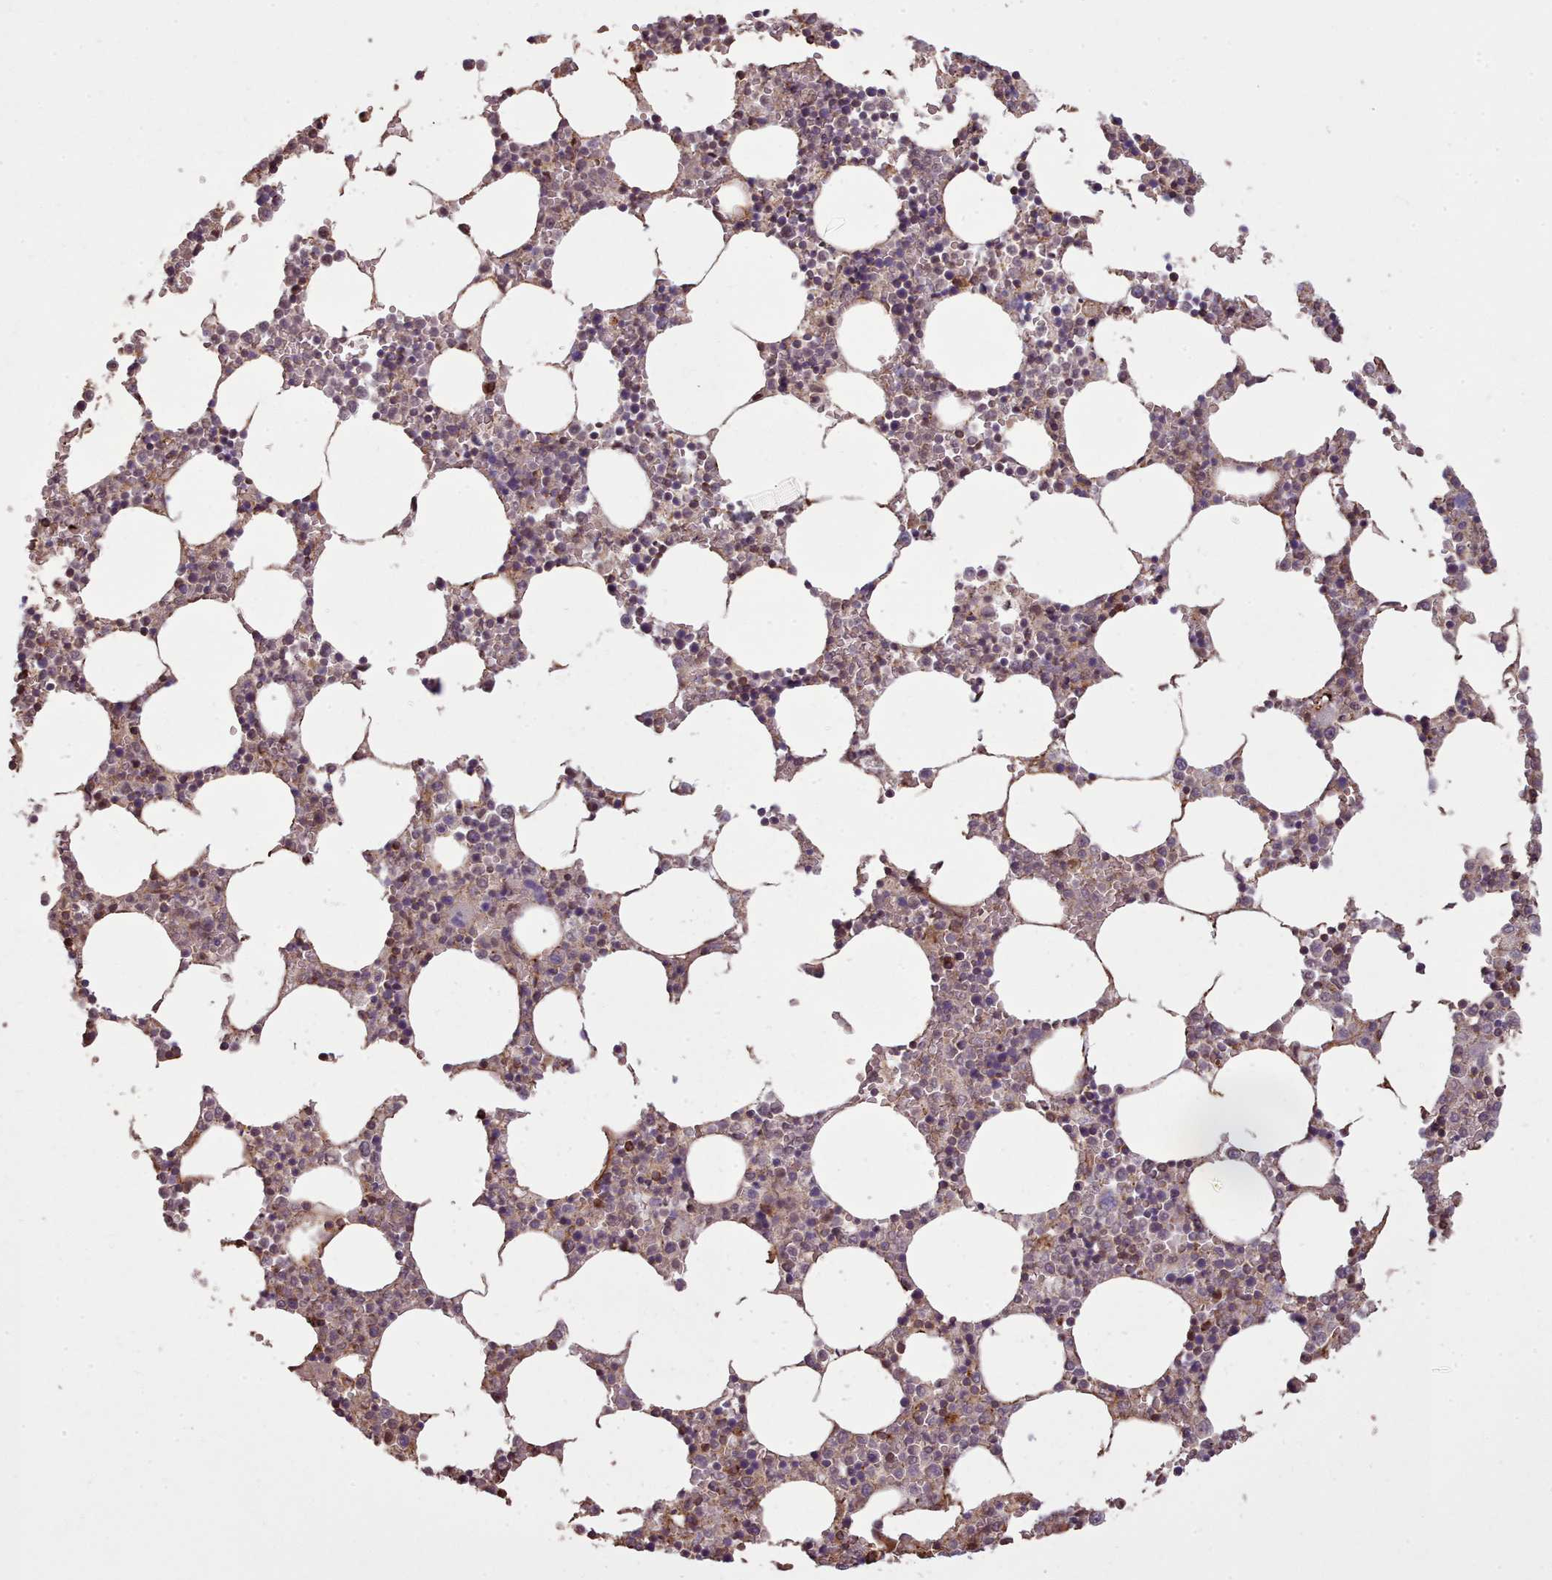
{"staining": {"intensity": "moderate", "quantity": "25%-75%", "location": "nuclear"}, "tissue": "bone marrow", "cell_type": "Hematopoietic cells", "image_type": "normal", "snomed": [{"axis": "morphology", "description": "Normal tissue, NOS"}, {"axis": "topography", "description": "Bone marrow"}], "caption": "Moderate nuclear protein expression is seen in about 25%-75% of hematopoietic cells in bone marrow.", "gene": "ZMYM4", "patient": {"sex": "female", "age": 64}}